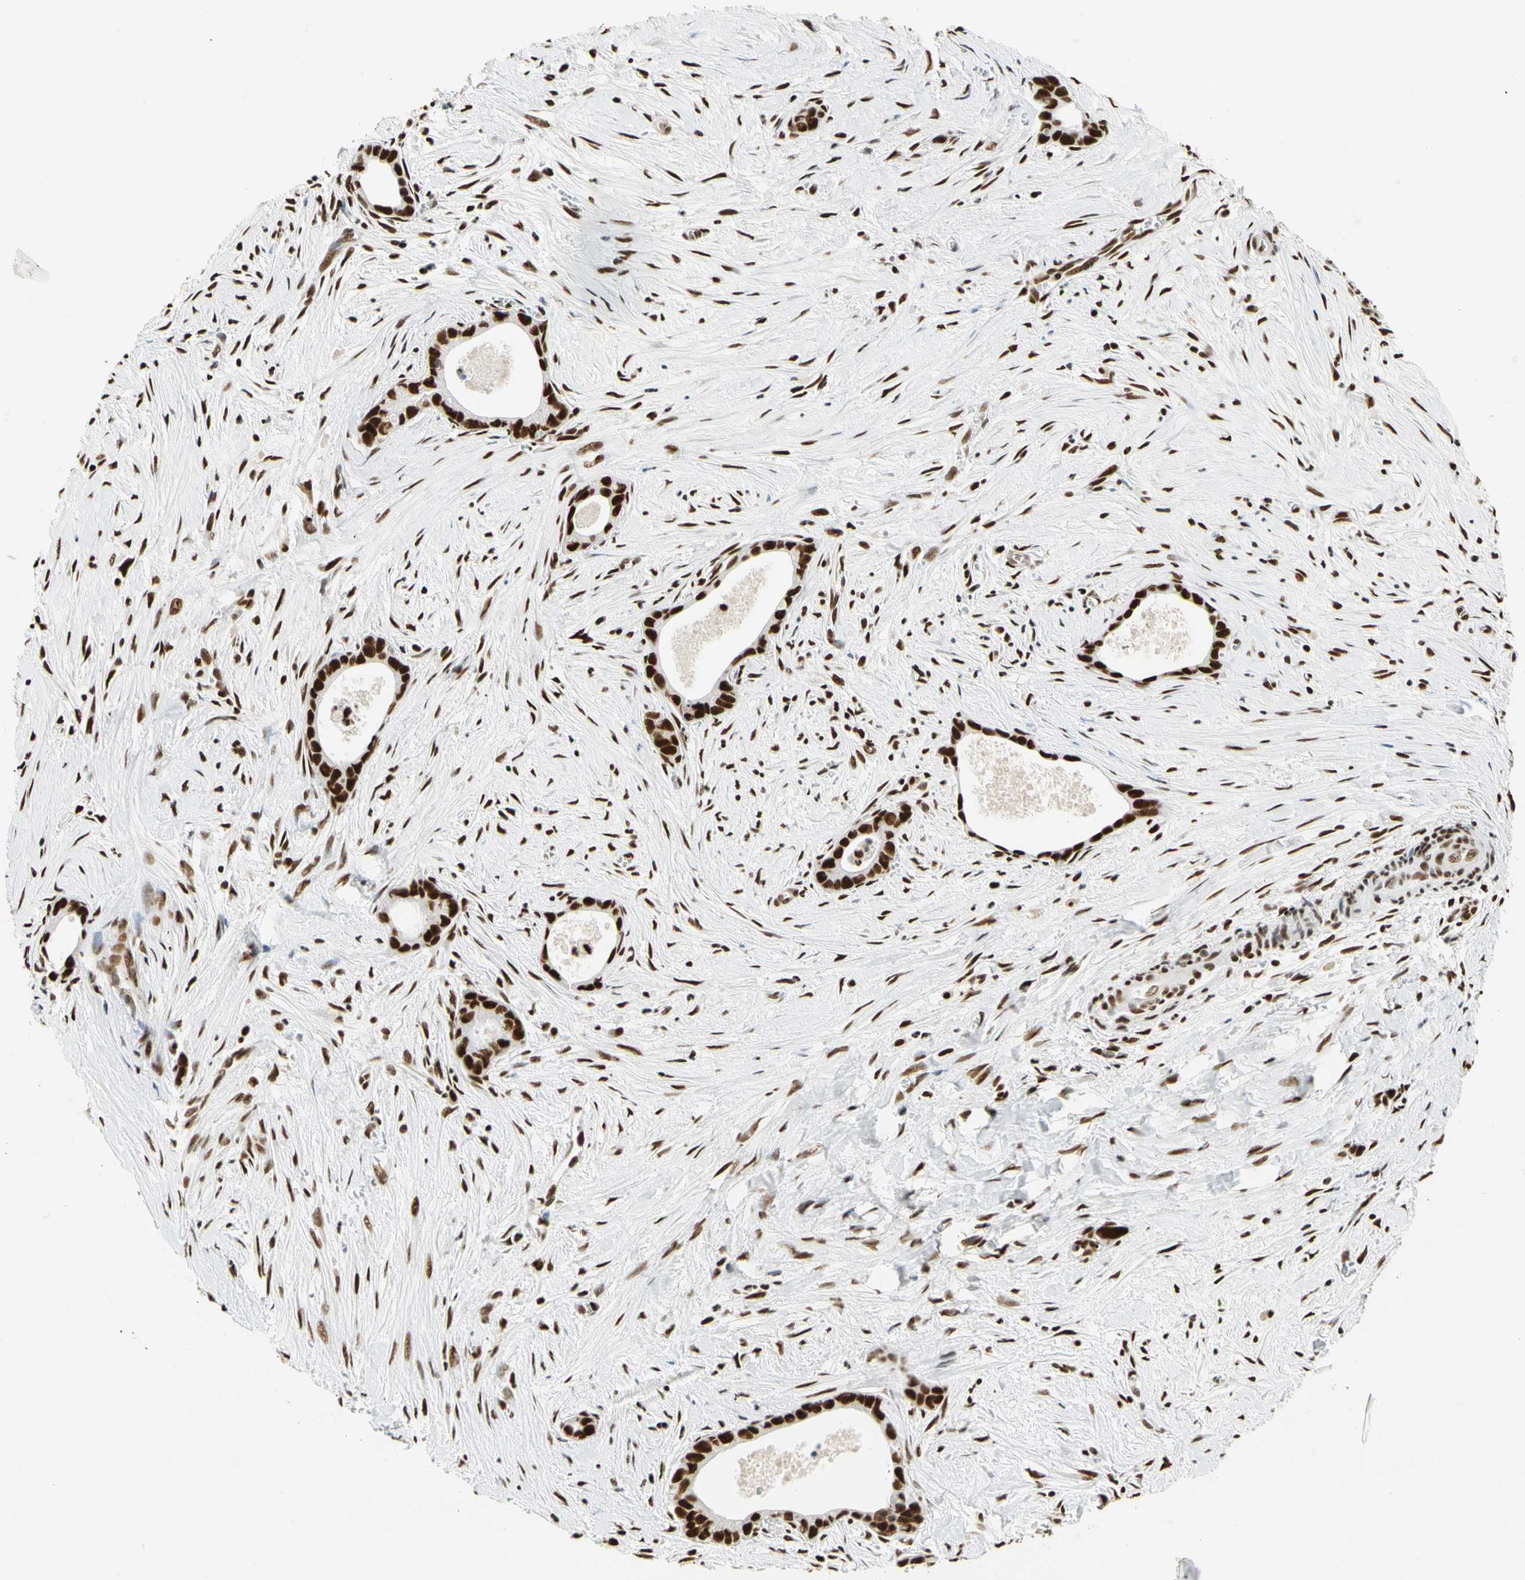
{"staining": {"intensity": "strong", "quantity": ">75%", "location": "nuclear"}, "tissue": "liver cancer", "cell_type": "Tumor cells", "image_type": "cancer", "snomed": [{"axis": "morphology", "description": "Cholangiocarcinoma"}, {"axis": "topography", "description": "Liver"}], "caption": "Cholangiocarcinoma (liver) stained with DAB (3,3'-diaminobenzidine) immunohistochemistry displays high levels of strong nuclear staining in approximately >75% of tumor cells.", "gene": "CDK12", "patient": {"sex": "female", "age": 55}}